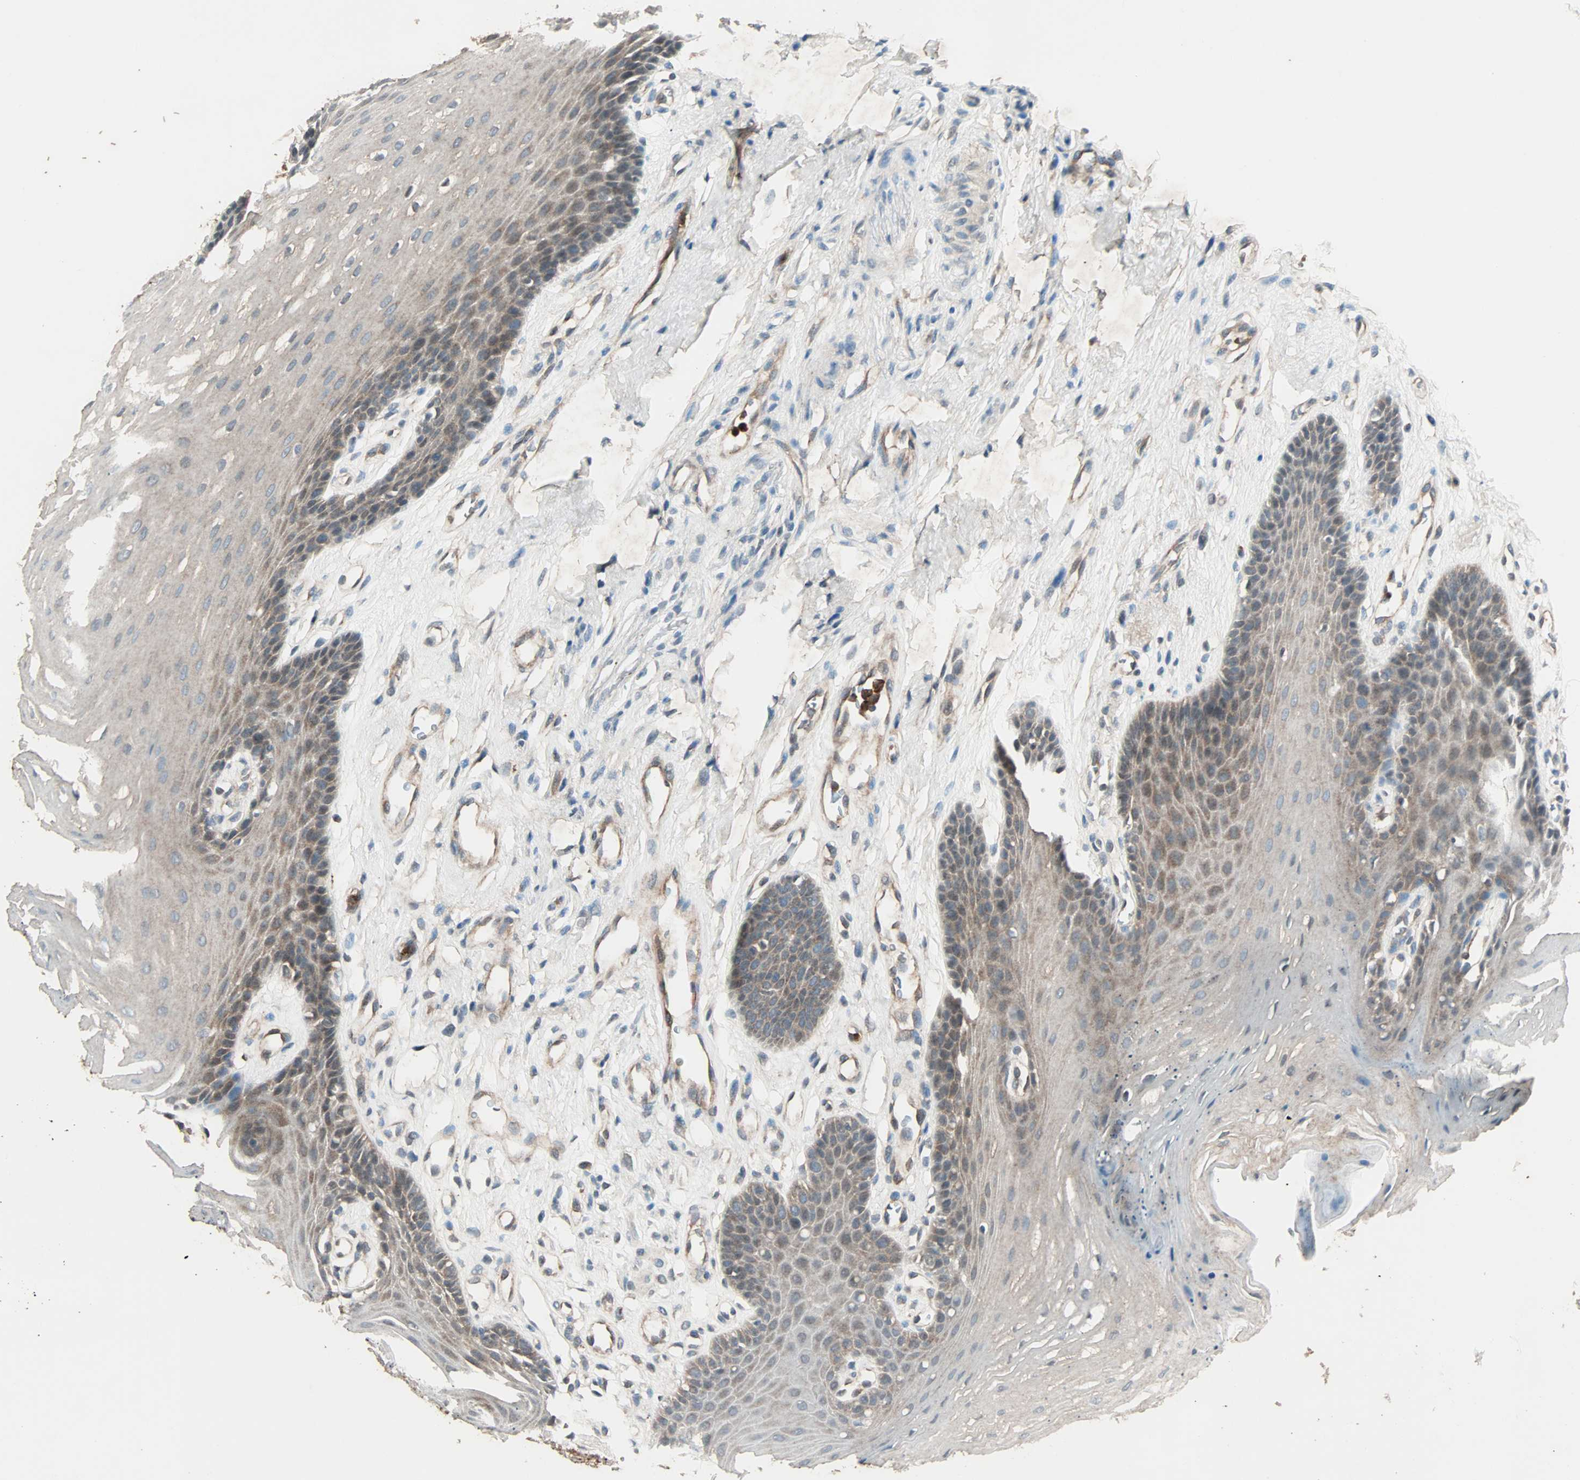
{"staining": {"intensity": "moderate", "quantity": ">75%", "location": "cytoplasmic/membranous"}, "tissue": "oral mucosa", "cell_type": "Squamous epithelial cells", "image_type": "normal", "snomed": [{"axis": "morphology", "description": "Normal tissue, NOS"}, {"axis": "topography", "description": "Oral tissue"}], "caption": "Protein expression analysis of benign human oral mucosa reveals moderate cytoplasmic/membranous staining in approximately >75% of squamous epithelial cells. The protein of interest is shown in brown color, while the nuclei are stained blue.", "gene": "GCK", "patient": {"sex": "male", "age": 62}}